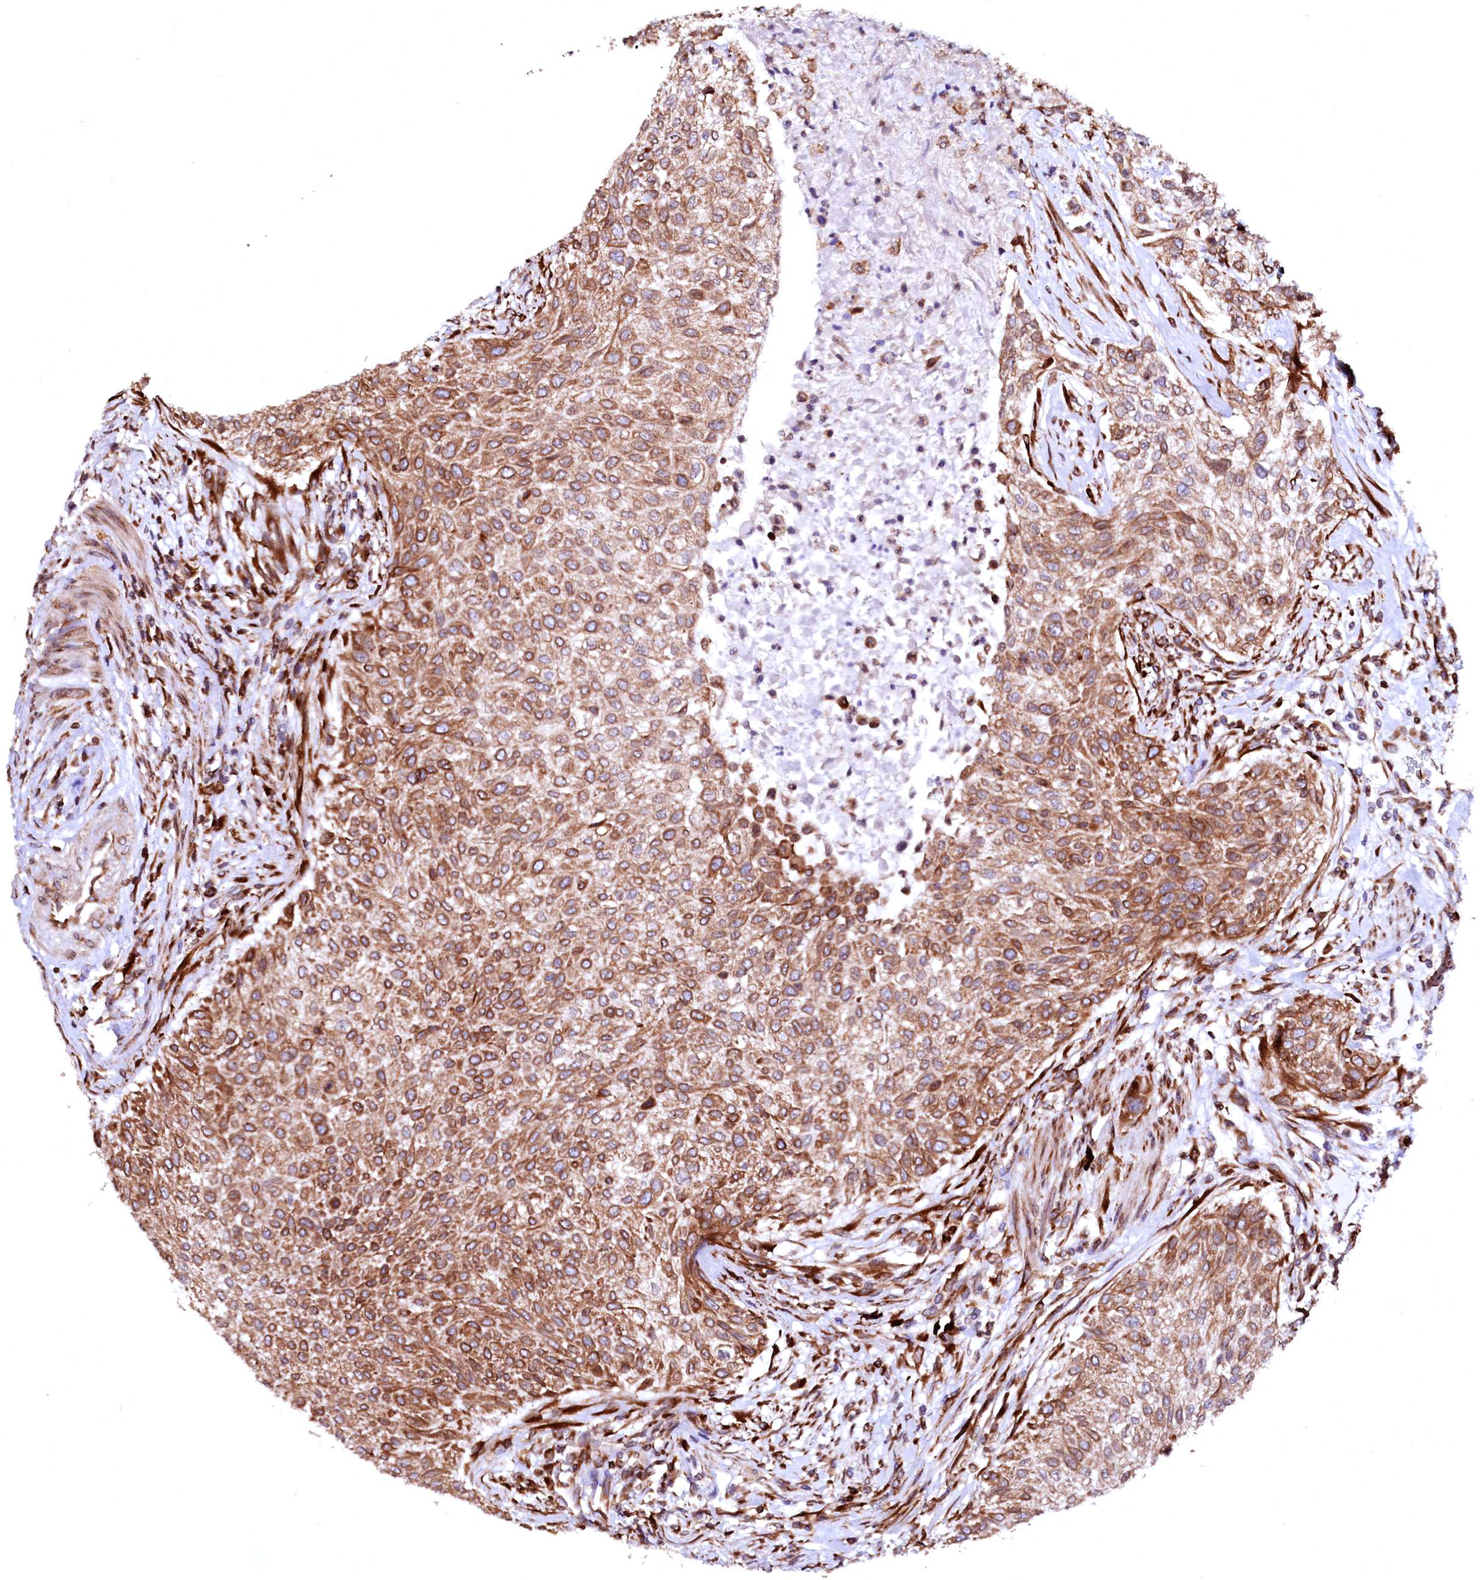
{"staining": {"intensity": "moderate", "quantity": ">75%", "location": "cytoplasmic/membranous"}, "tissue": "urothelial cancer", "cell_type": "Tumor cells", "image_type": "cancer", "snomed": [{"axis": "morphology", "description": "Normal tissue, NOS"}, {"axis": "morphology", "description": "Urothelial carcinoma, NOS"}, {"axis": "topography", "description": "Urinary bladder"}, {"axis": "topography", "description": "Peripheral nerve tissue"}], "caption": "A brown stain shows moderate cytoplasmic/membranous staining of a protein in human transitional cell carcinoma tumor cells.", "gene": "DERL1", "patient": {"sex": "male", "age": 35}}